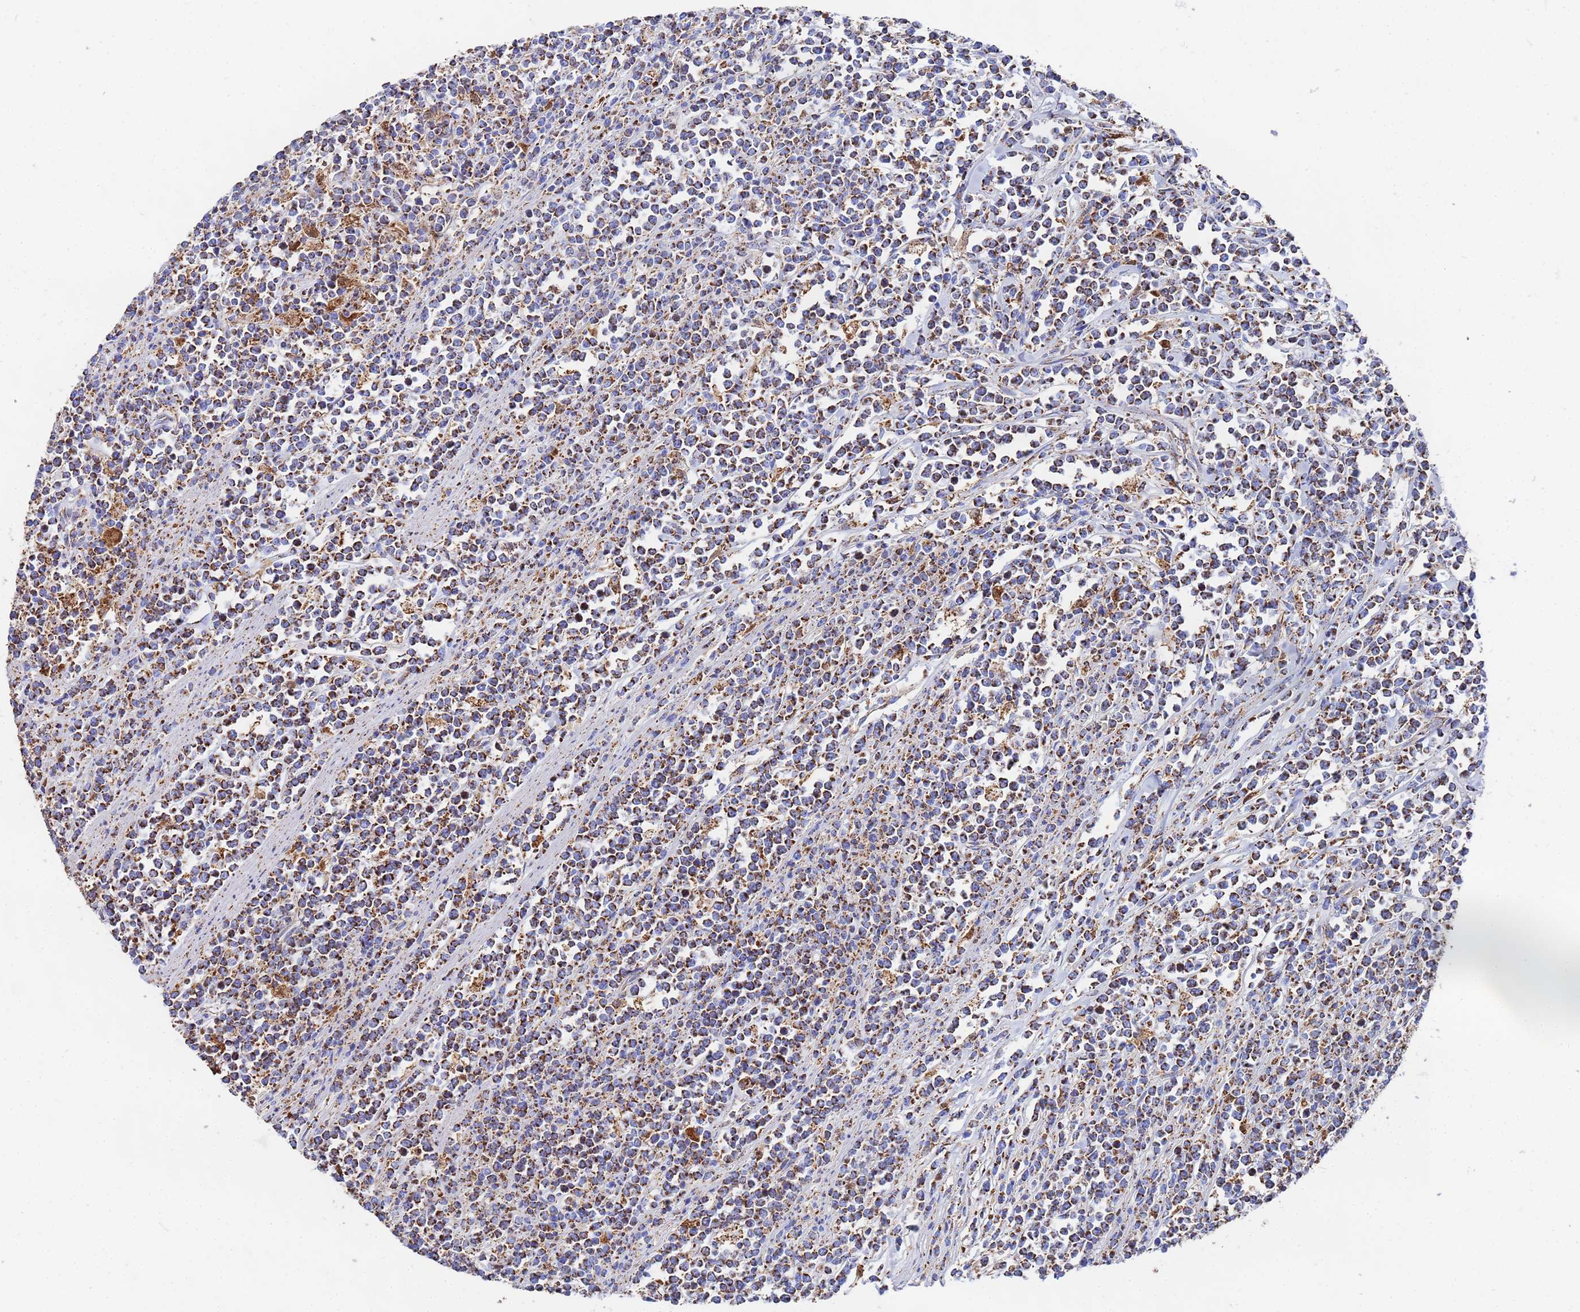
{"staining": {"intensity": "strong", "quantity": ">75%", "location": "cytoplasmic/membranous"}, "tissue": "lymphoma", "cell_type": "Tumor cells", "image_type": "cancer", "snomed": [{"axis": "morphology", "description": "Malignant lymphoma, non-Hodgkin's type, High grade"}, {"axis": "topography", "description": "Small intestine"}], "caption": "IHC of human lymphoma reveals high levels of strong cytoplasmic/membranous positivity in approximately >75% of tumor cells. The staining was performed using DAB (3,3'-diaminobenzidine), with brown indicating positive protein expression. Nuclei are stained blue with hematoxylin.", "gene": "GLUD1", "patient": {"sex": "male", "age": 8}}